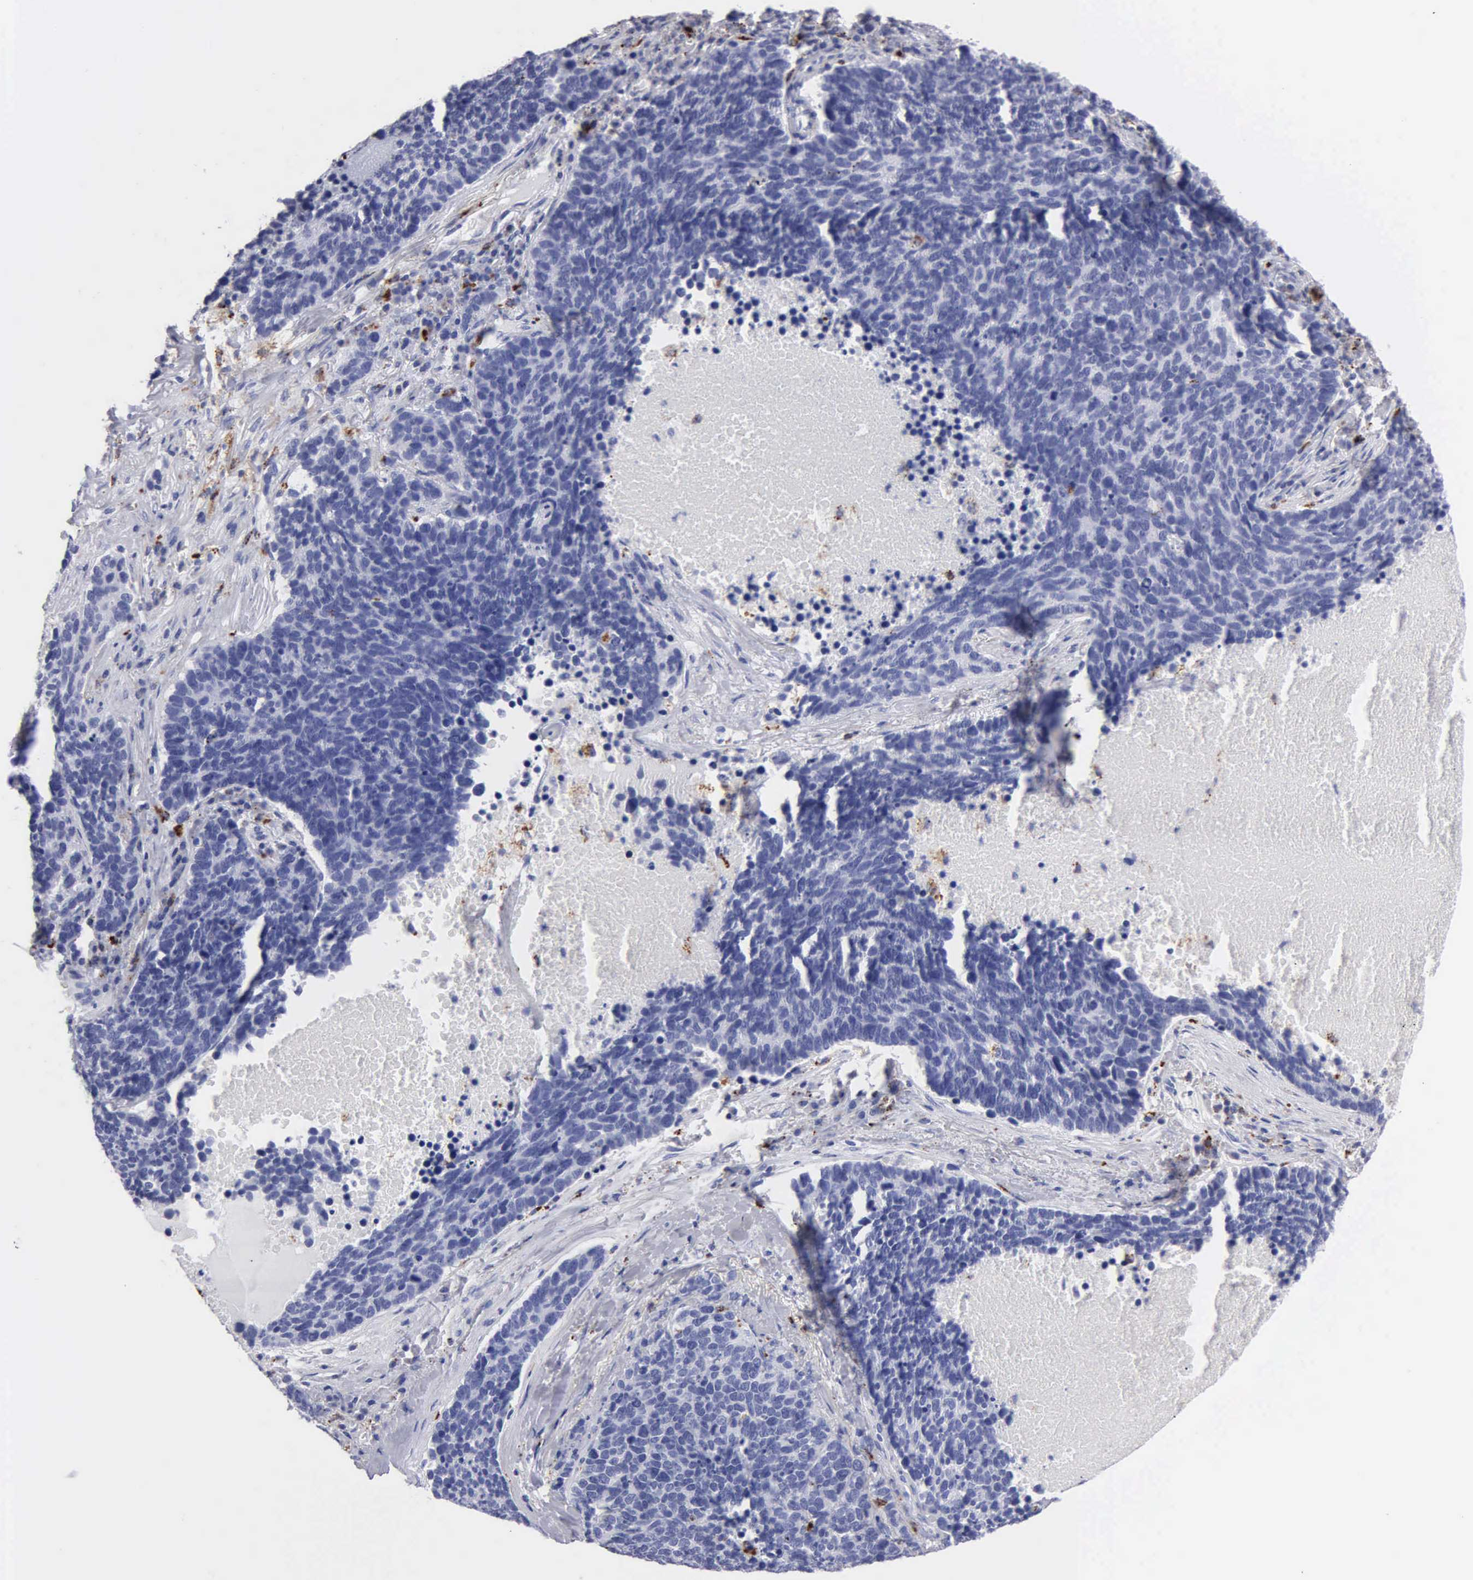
{"staining": {"intensity": "negative", "quantity": "none", "location": "none"}, "tissue": "lung cancer", "cell_type": "Tumor cells", "image_type": "cancer", "snomed": [{"axis": "morphology", "description": "Neoplasm, malignant, NOS"}, {"axis": "topography", "description": "Lung"}], "caption": "This is an immunohistochemistry (IHC) photomicrograph of human lung cancer. There is no positivity in tumor cells.", "gene": "CTSH", "patient": {"sex": "female", "age": 75}}